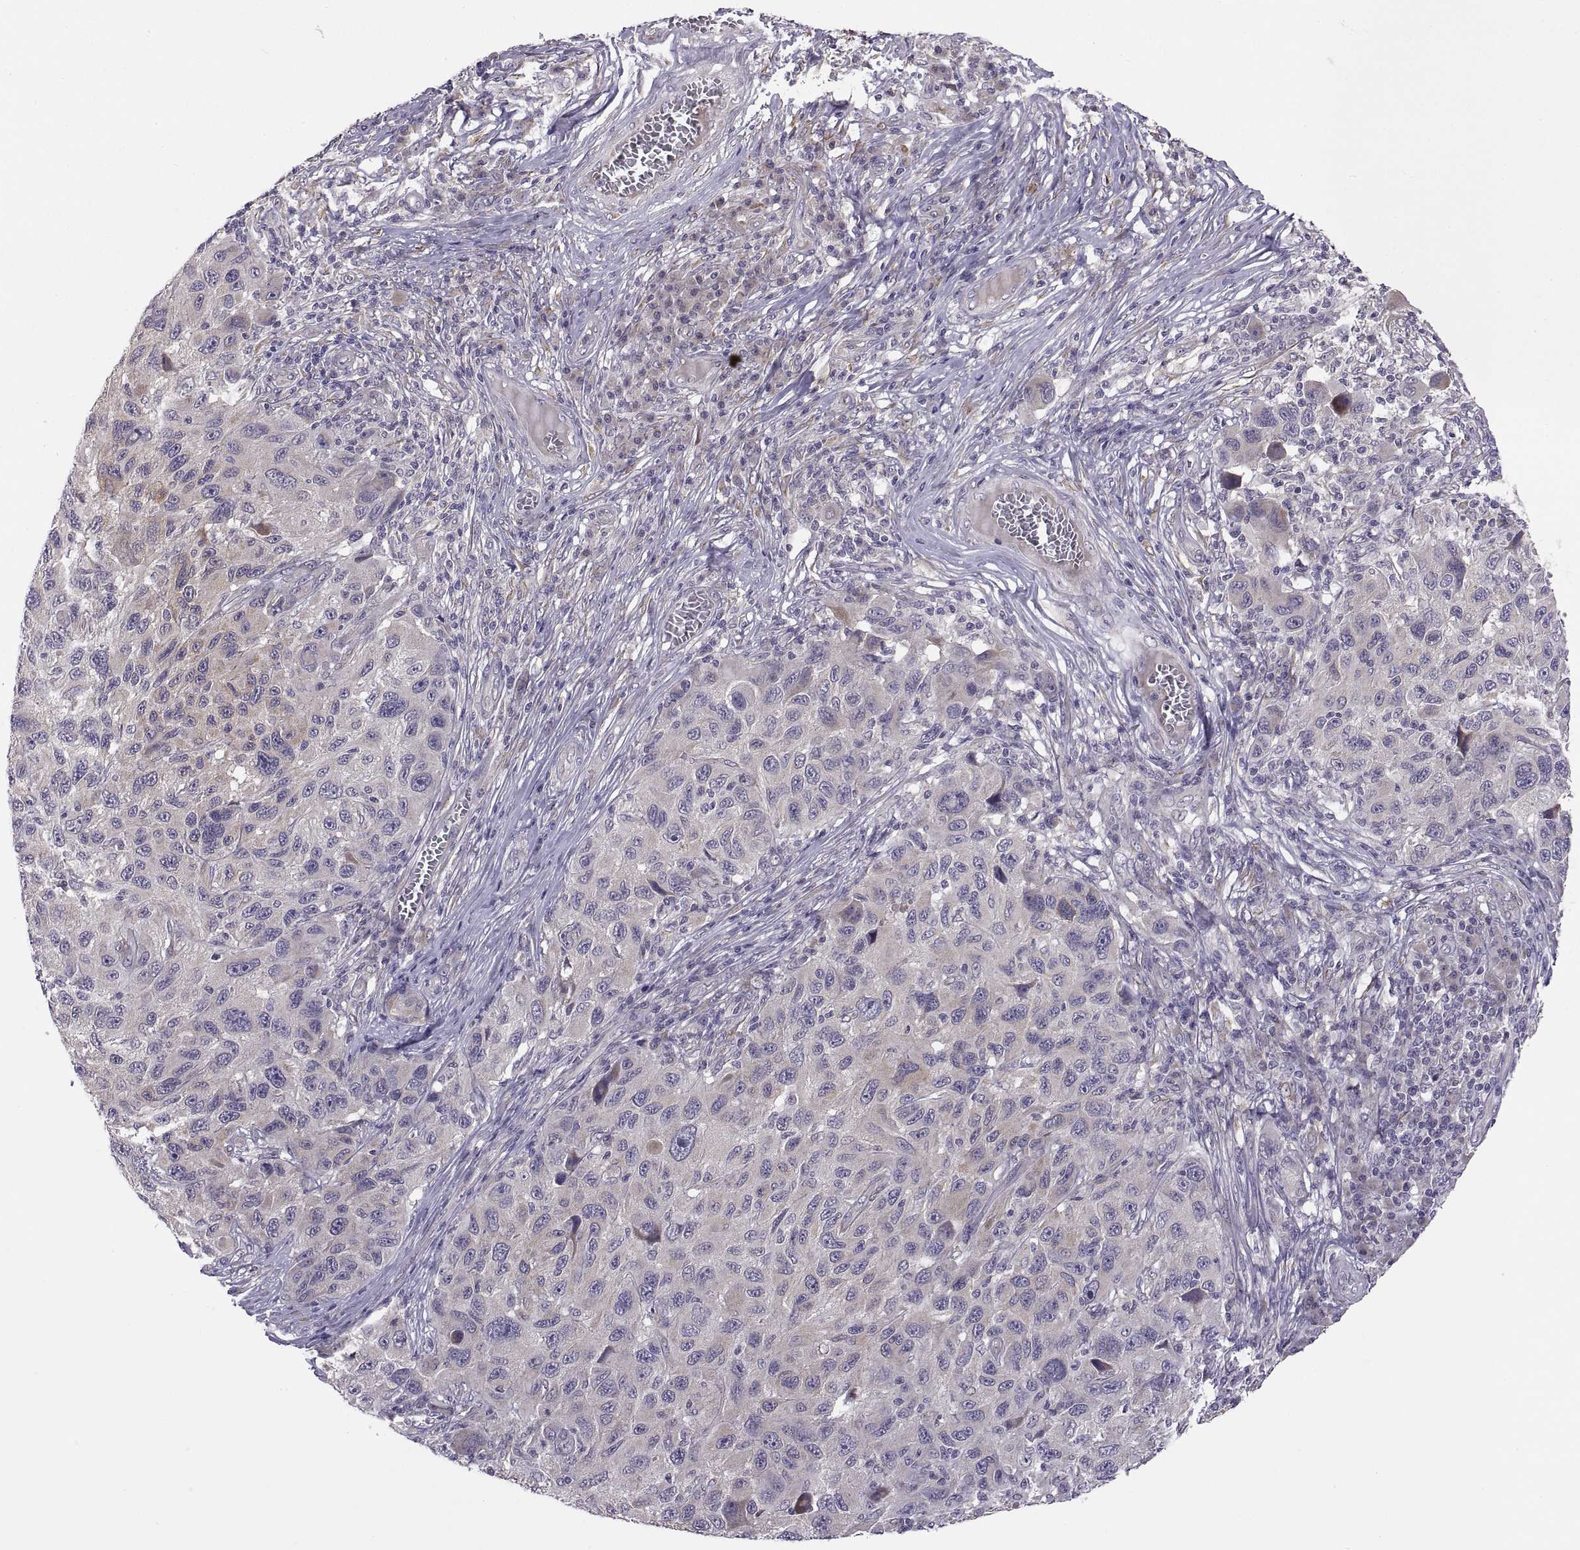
{"staining": {"intensity": "weak", "quantity": "<25%", "location": "cytoplasmic/membranous"}, "tissue": "melanoma", "cell_type": "Tumor cells", "image_type": "cancer", "snomed": [{"axis": "morphology", "description": "Malignant melanoma, NOS"}, {"axis": "topography", "description": "Skin"}], "caption": "Immunohistochemistry (IHC) histopathology image of human malignant melanoma stained for a protein (brown), which shows no expression in tumor cells. (DAB immunohistochemistry with hematoxylin counter stain).", "gene": "ACSBG2", "patient": {"sex": "male", "age": 53}}